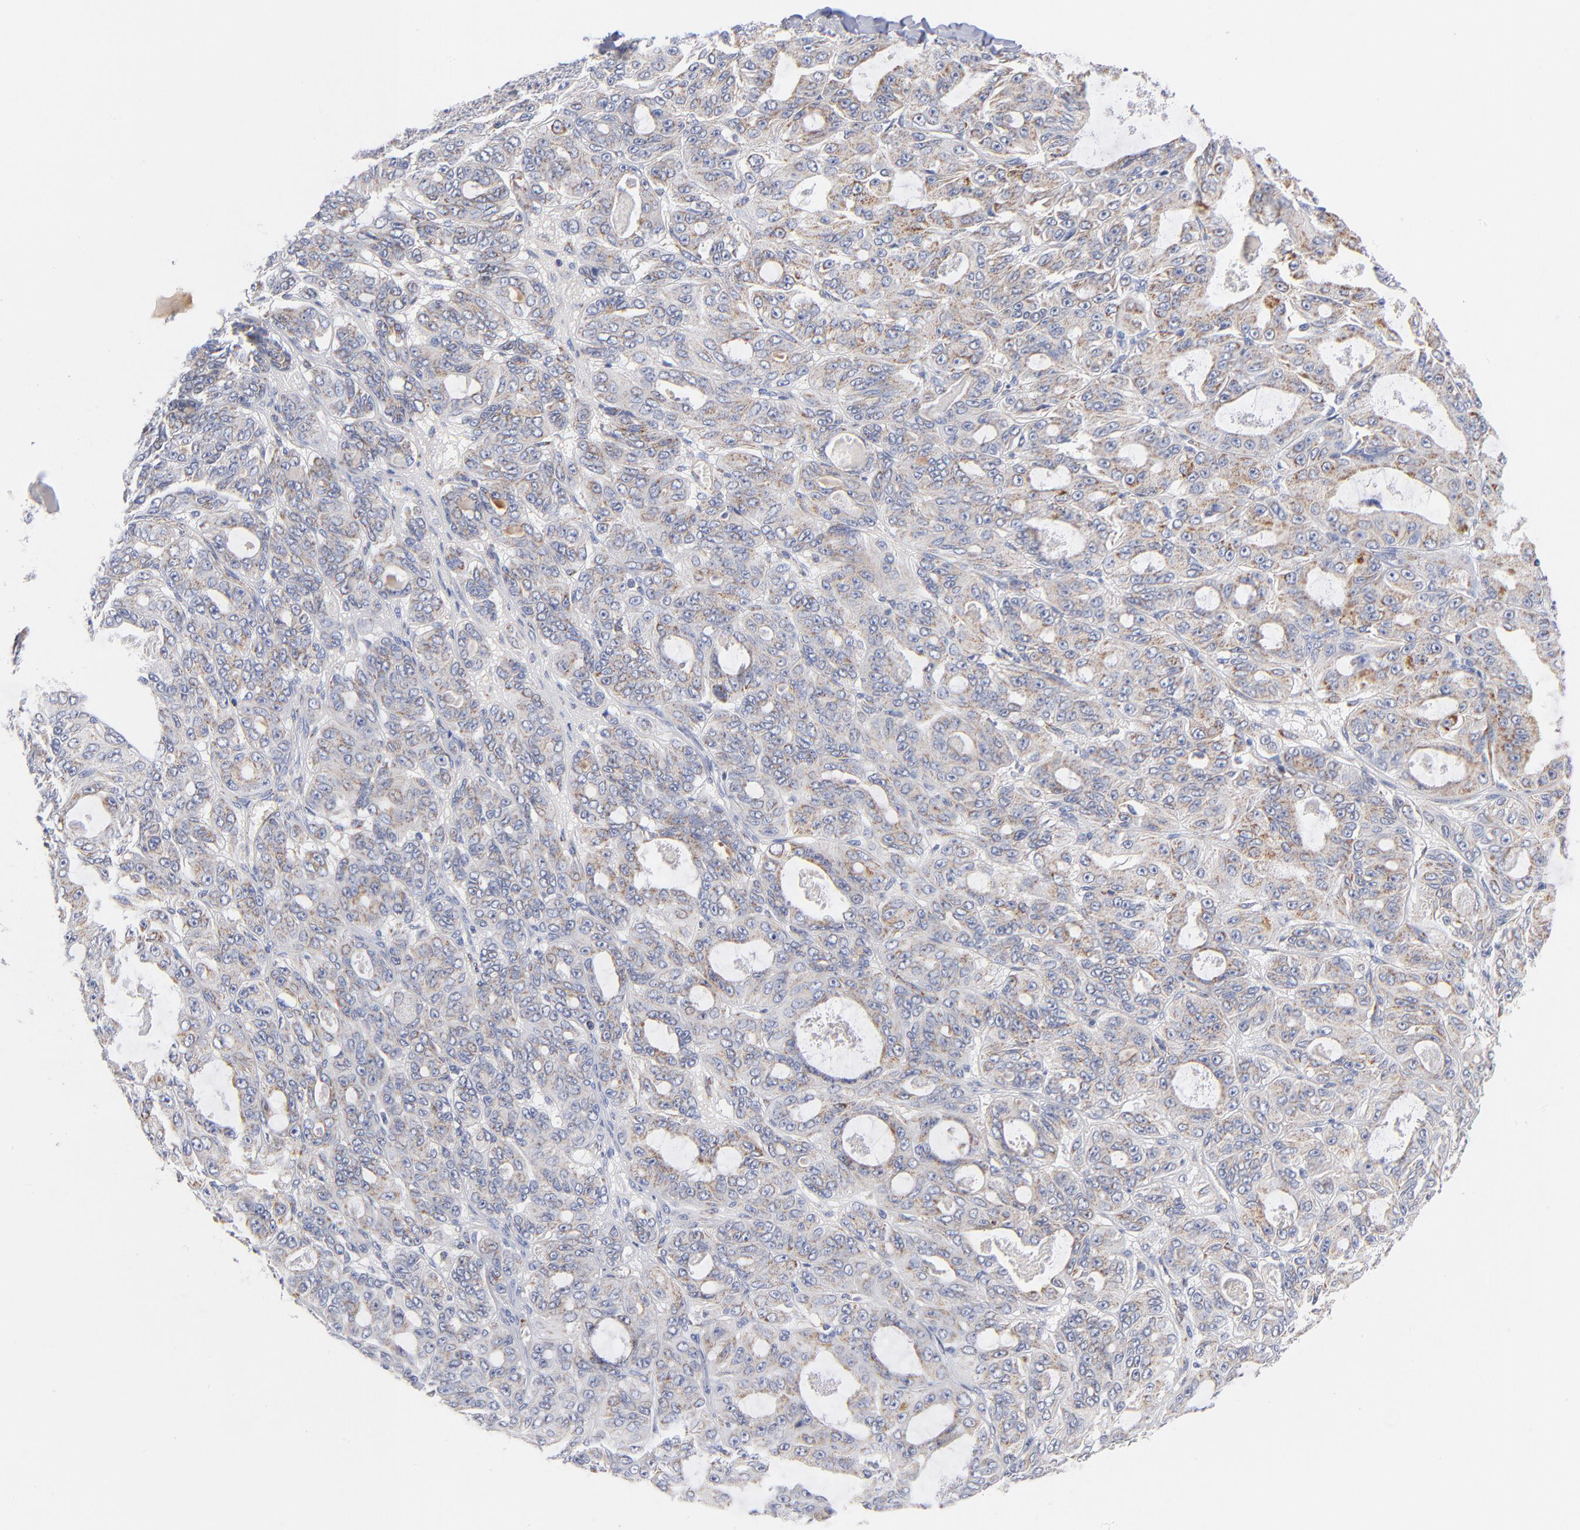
{"staining": {"intensity": "moderate", "quantity": ">75%", "location": "cytoplasmic/membranous"}, "tissue": "ovarian cancer", "cell_type": "Tumor cells", "image_type": "cancer", "snomed": [{"axis": "morphology", "description": "Carcinoma, endometroid"}, {"axis": "topography", "description": "Ovary"}], "caption": "Human ovarian endometroid carcinoma stained with a brown dye exhibits moderate cytoplasmic/membranous positive staining in about >75% of tumor cells.", "gene": "DLAT", "patient": {"sex": "female", "age": 61}}